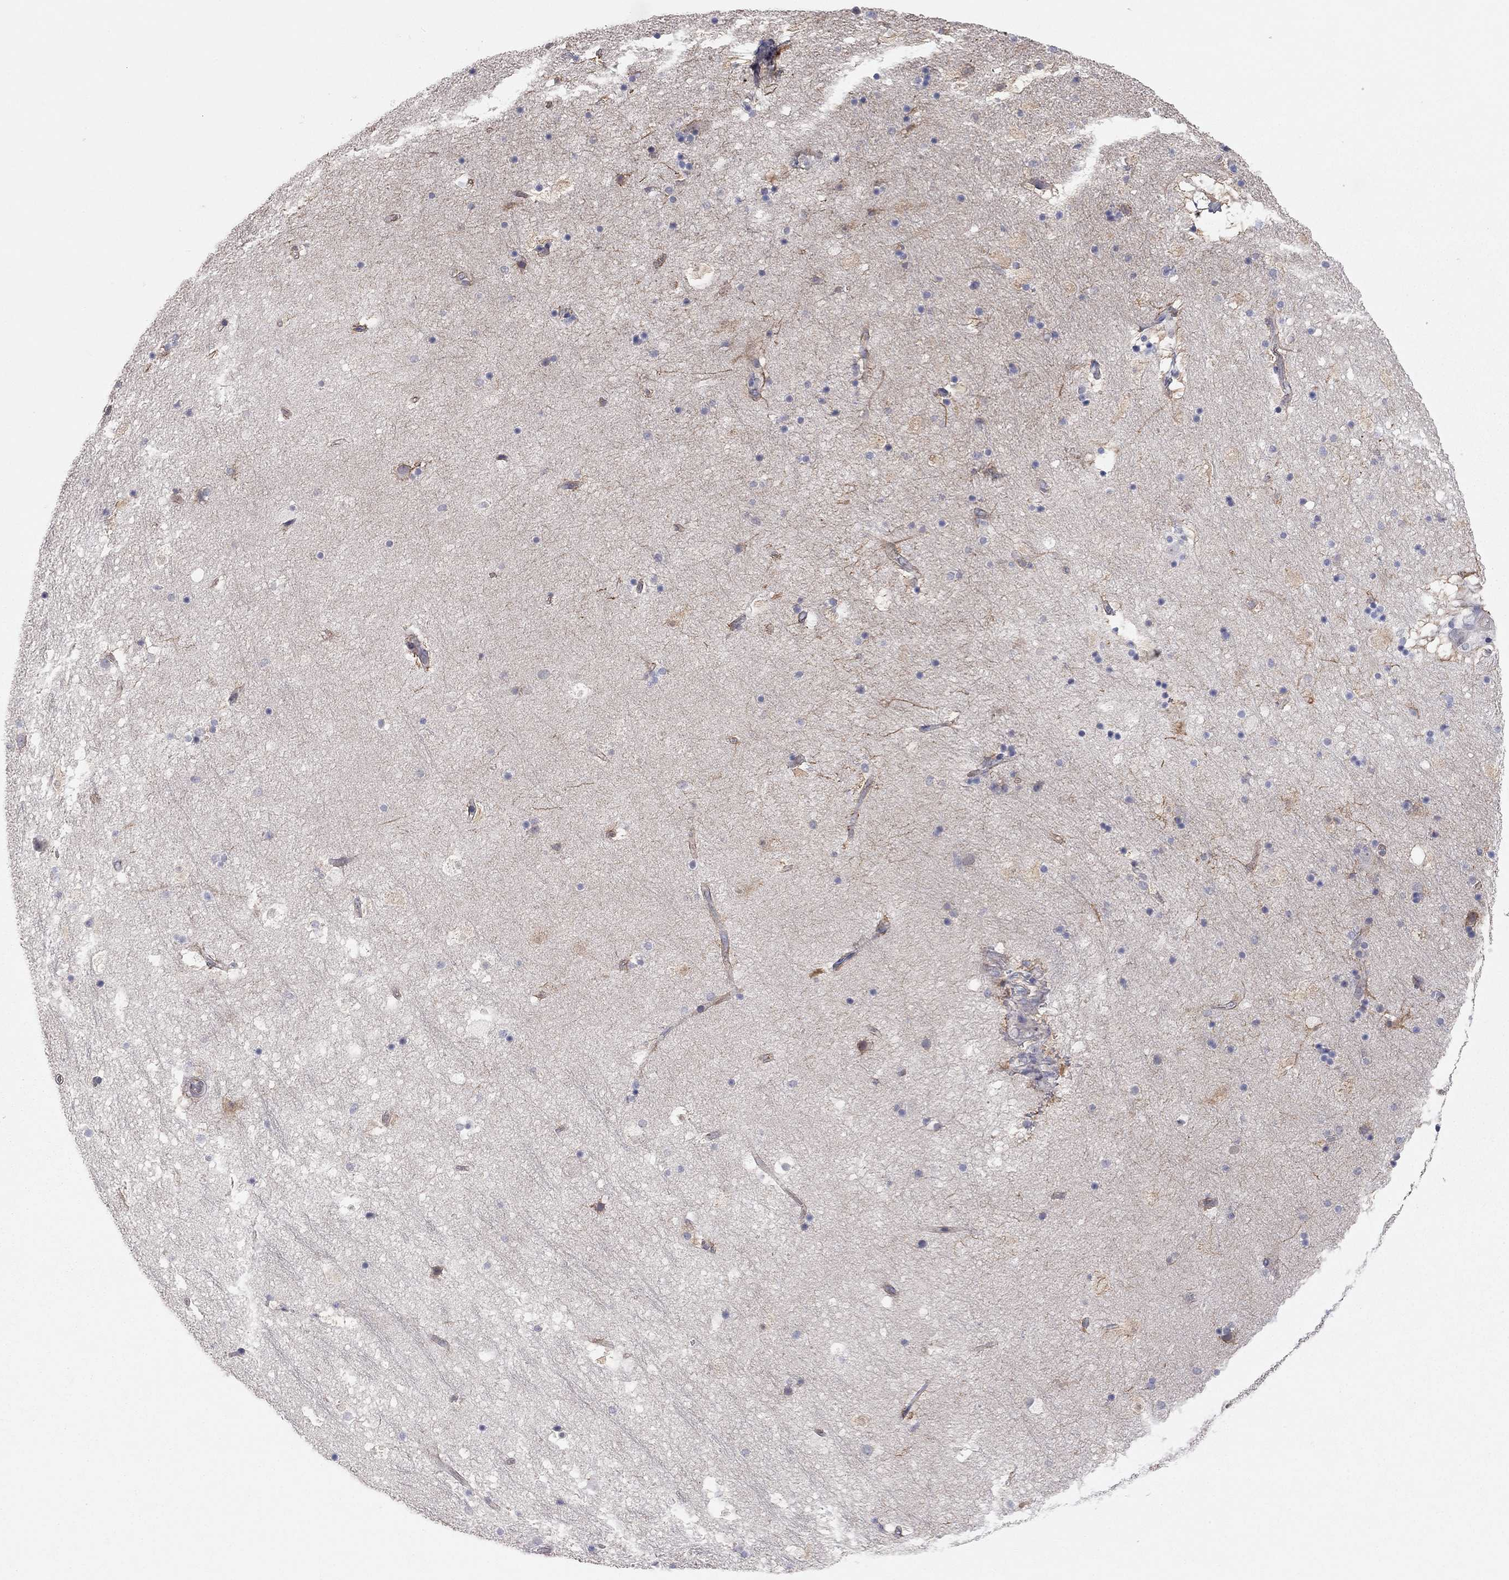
{"staining": {"intensity": "negative", "quantity": "none", "location": "none"}, "tissue": "hippocampus", "cell_type": "Glial cells", "image_type": "normal", "snomed": [{"axis": "morphology", "description": "Normal tissue, NOS"}, {"axis": "topography", "description": "Hippocampus"}], "caption": "An immunohistochemistry histopathology image of normal hippocampus is shown. There is no staining in glial cells of hippocampus.", "gene": "KCNB1", "patient": {"sex": "male", "age": 51}}